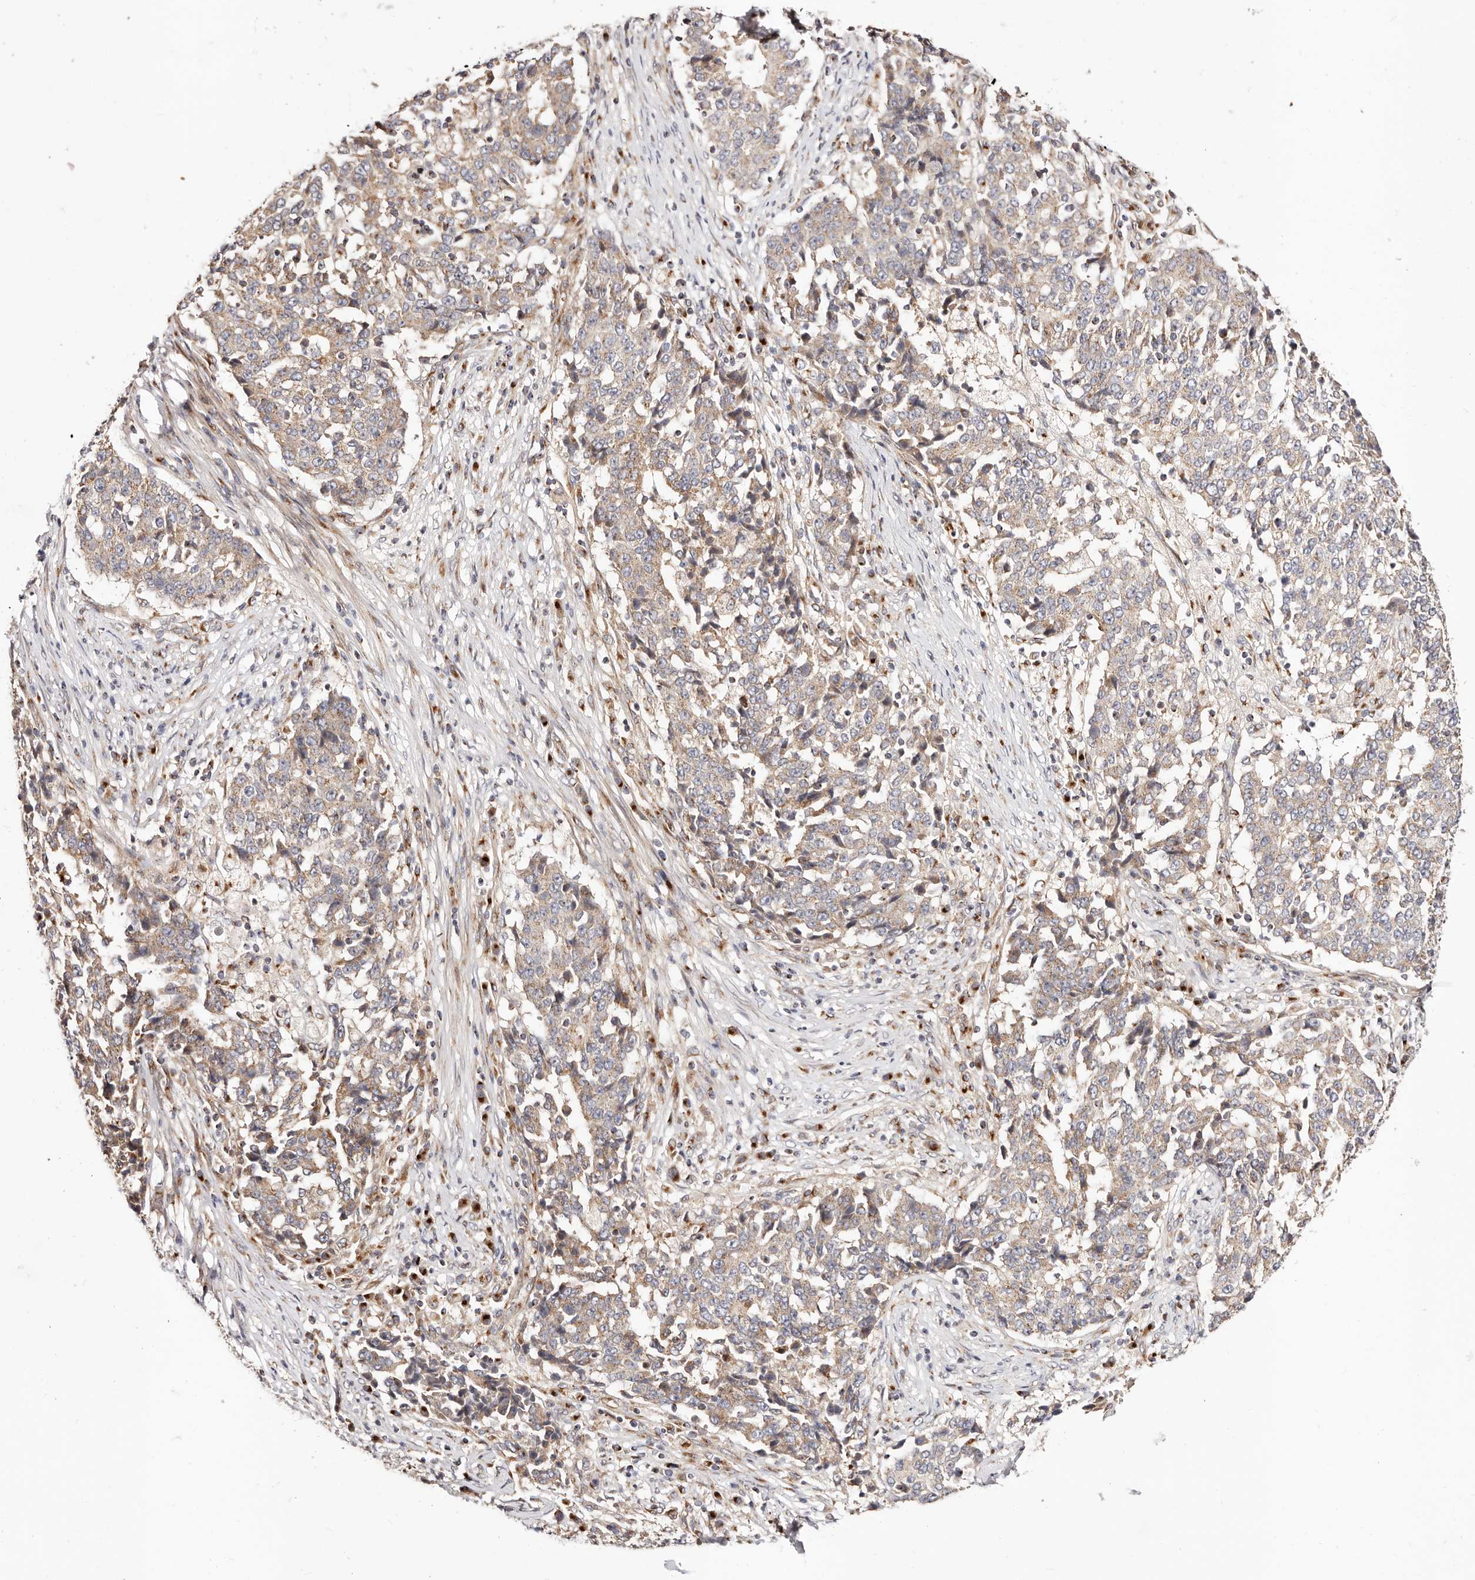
{"staining": {"intensity": "weak", "quantity": "25%-75%", "location": "cytoplasmic/membranous"}, "tissue": "stomach cancer", "cell_type": "Tumor cells", "image_type": "cancer", "snomed": [{"axis": "morphology", "description": "Adenocarcinoma, NOS"}, {"axis": "topography", "description": "Stomach"}], "caption": "About 25%-75% of tumor cells in stomach cancer show weak cytoplasmic/membranous protein expression as visualized by brown immunohistochemical staining.", "gene": "MAPK6", "patient": {"sex": "male", "age": 59}}